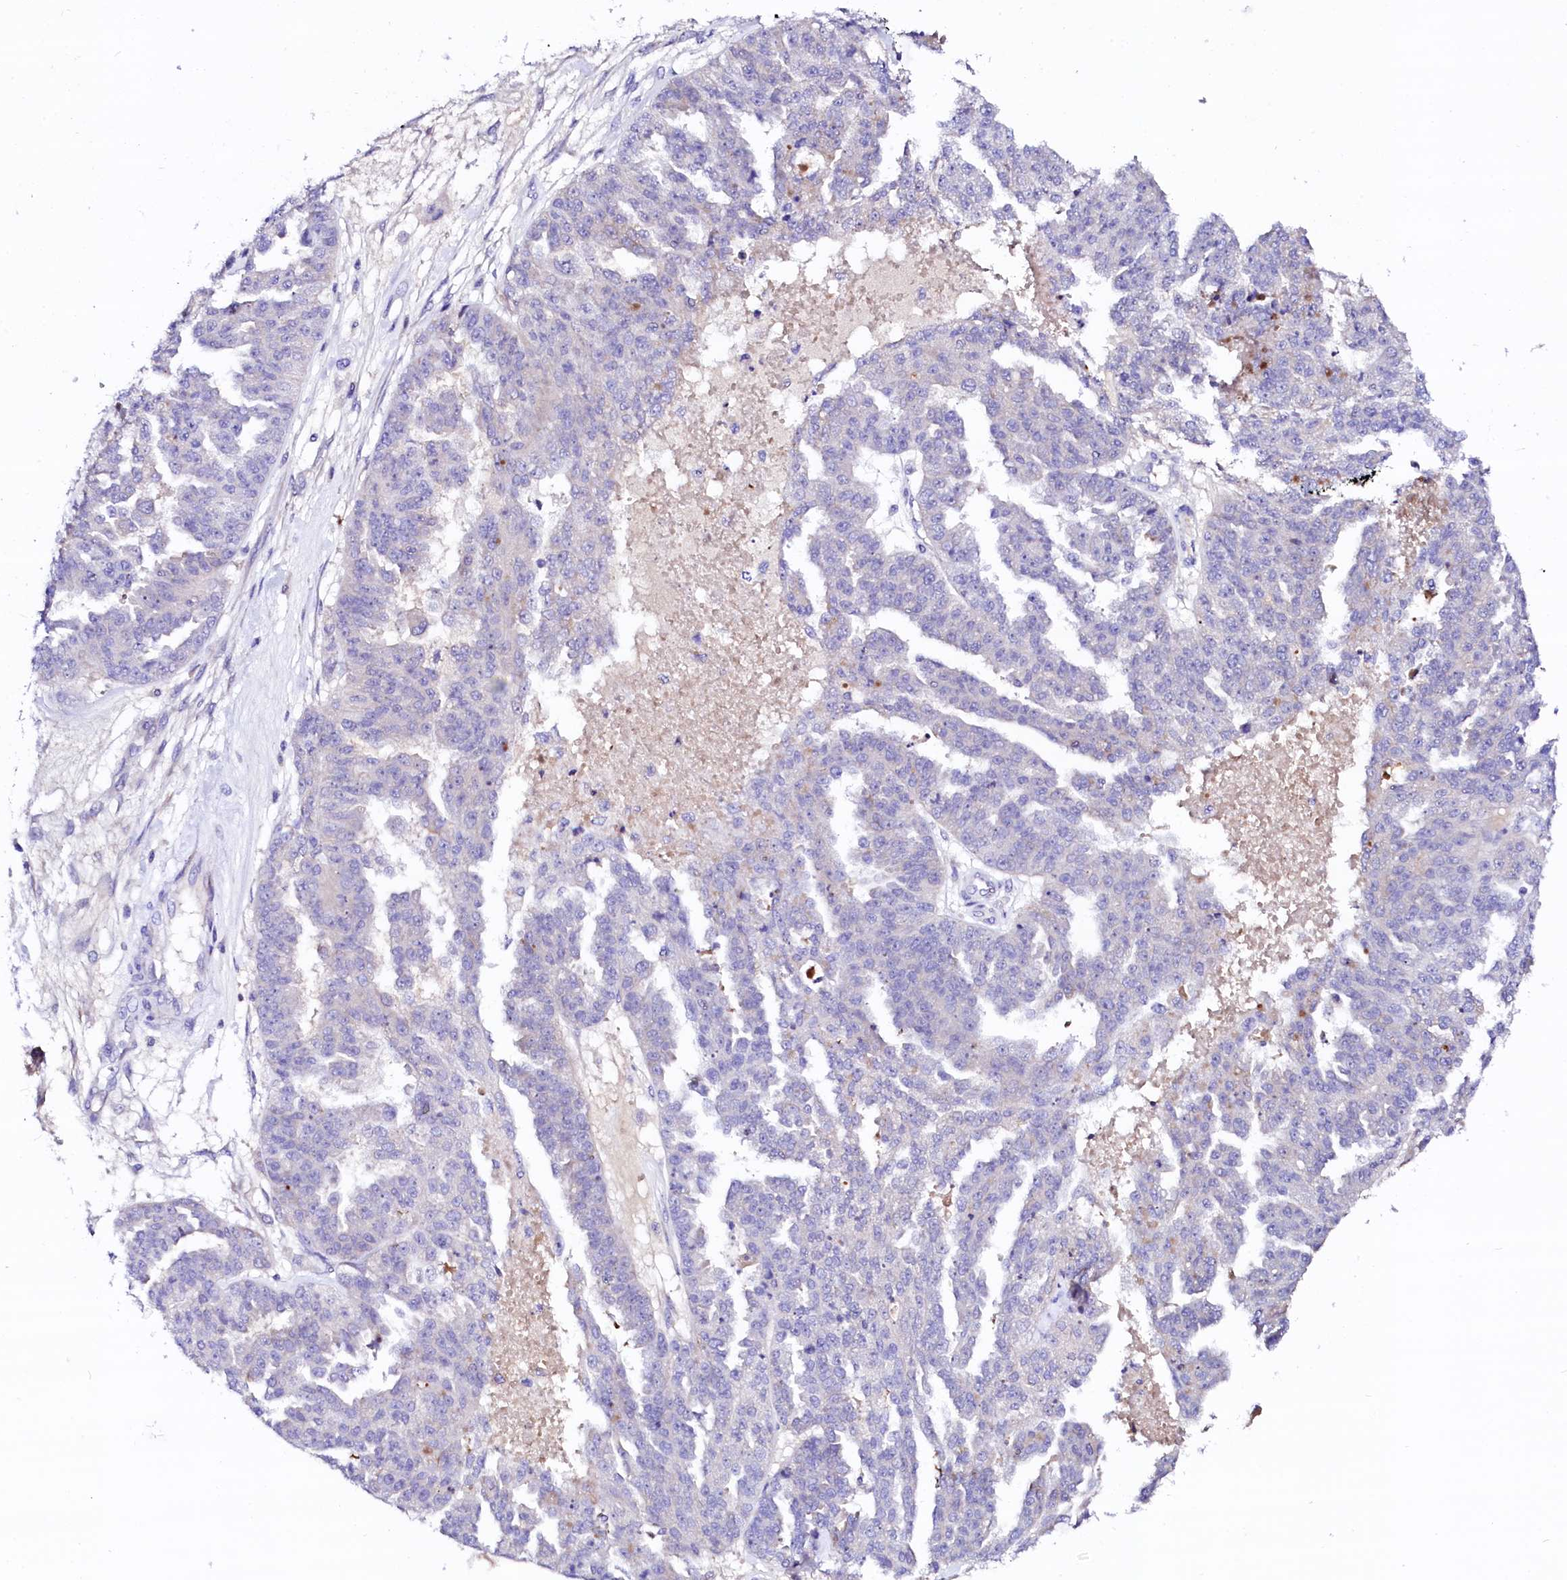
{"staining": {"intensity": "negative", "quantity": "none", "location": "none"}, "tissue": "ovarian cancer", "cell_type": "Tumor cells", "image_type": "cancer", "snomed": [{"axis": "morphology", "description": "Cystadenocarcinoma, serous, NOS"}, {"axis": "topography", "description": "Ovary"}], "caption": "IHC photomicrograph of neoplastic tissue: serous cystadenocarcinoma (ovarian) stained with DAB shows no significant protein positivity in tumor cells.", "gene": "BTBD16", "patient": {"sex": "female", "age": 58}}